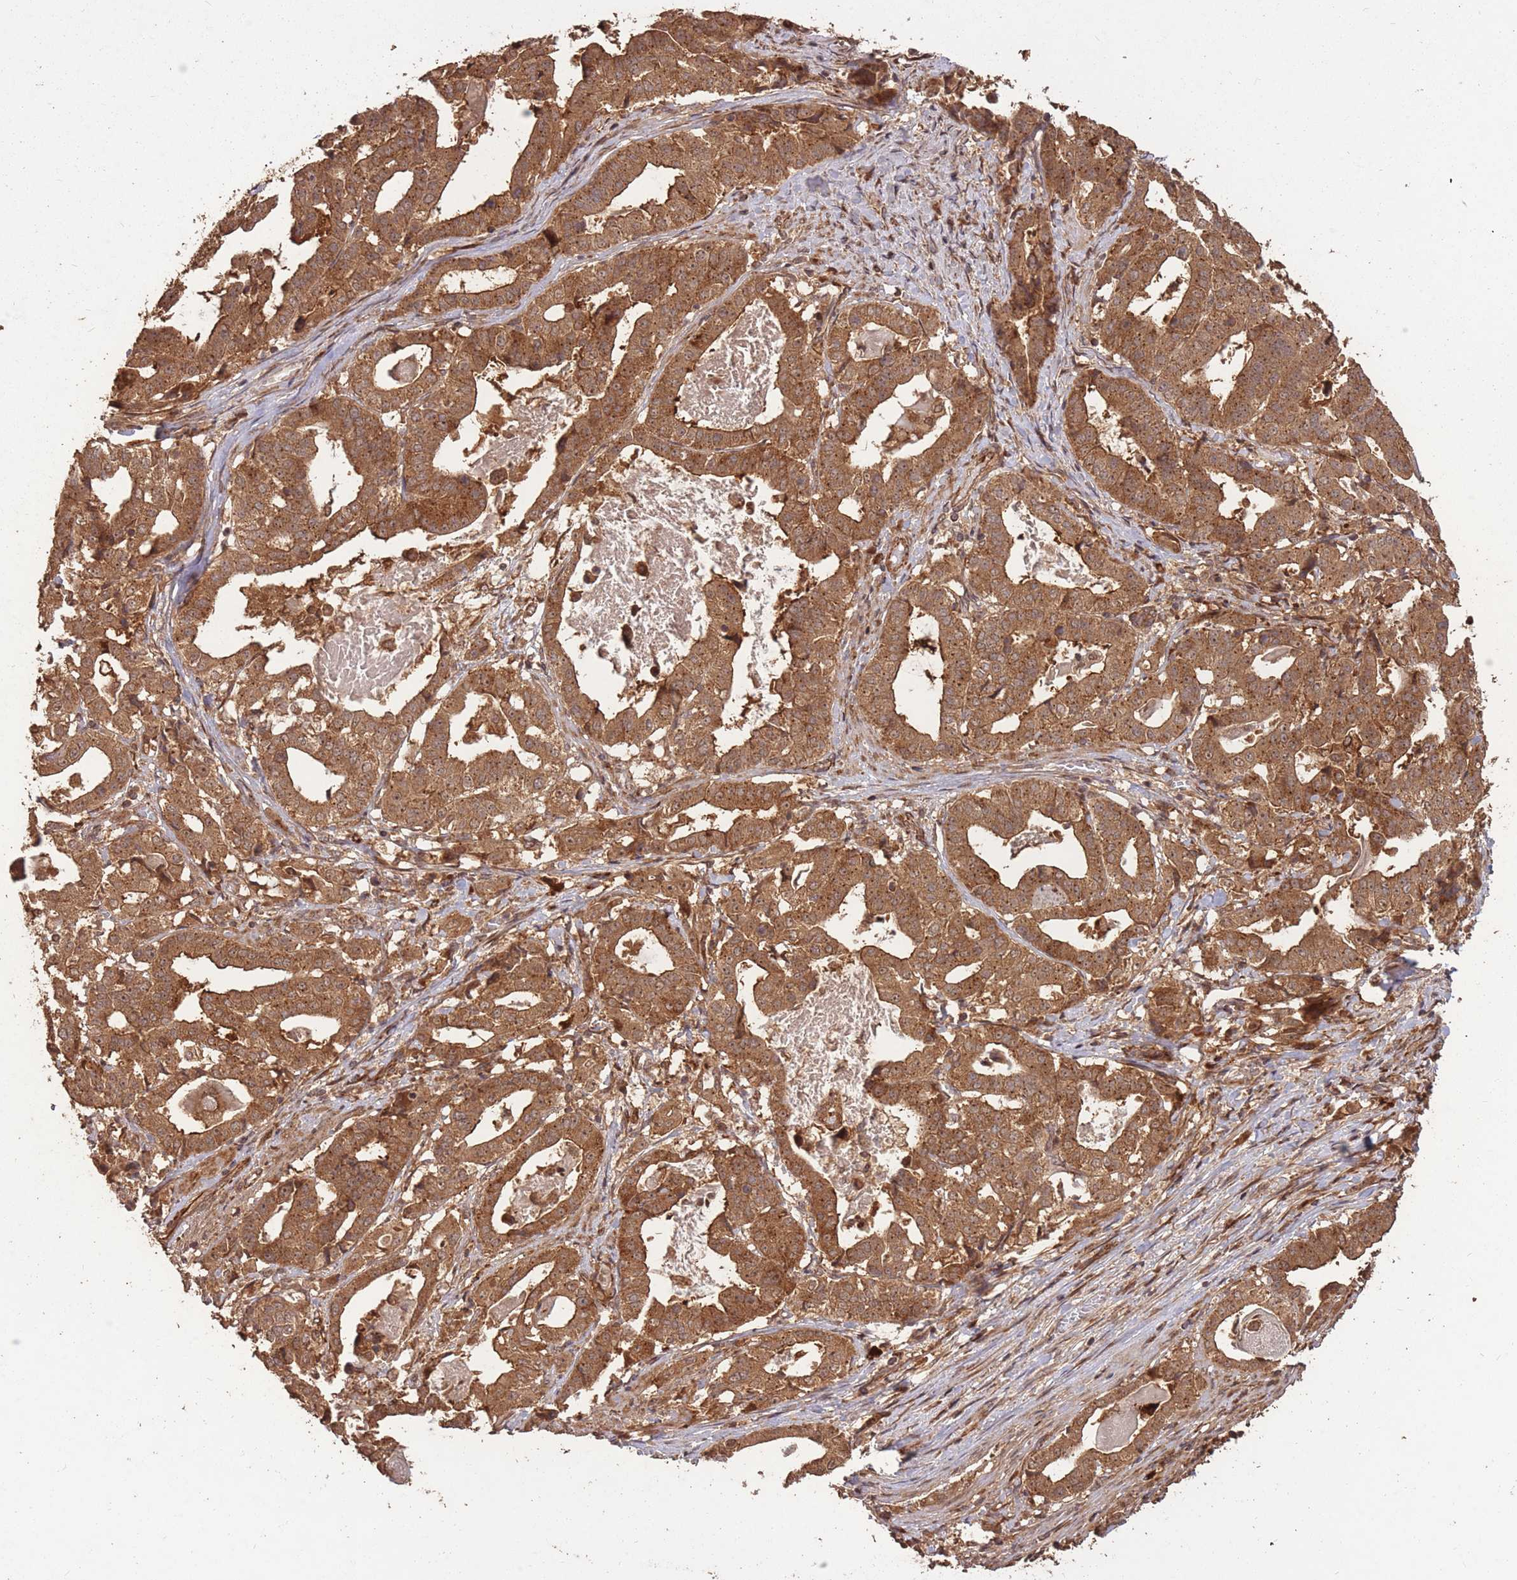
{"staining": {"intensity": "strong", "quantity": ">75%", "location": "cytoplasmic/membranous,nuclear"}, "tissue": "stomach cancer", "cell_type": "Tumor cells", "image_type": "cancer", "snomed": [{"axis": "morphology", "description": "Adenocarcinoma, NOS"}, {"axis": "topography", "description": "Stomach"}], "caption": "Immunohistochemical staining of adenocarcinoma (stomach) exhibits high levels of strong cytoplasmic/membranous and nuclear staining in about >75% of tumor cells. The protein of interest is shown in brown color, while the nuclei are stained blue.", "gene": "ERBB3", "patient": {"sex": "male", "age": 48}}